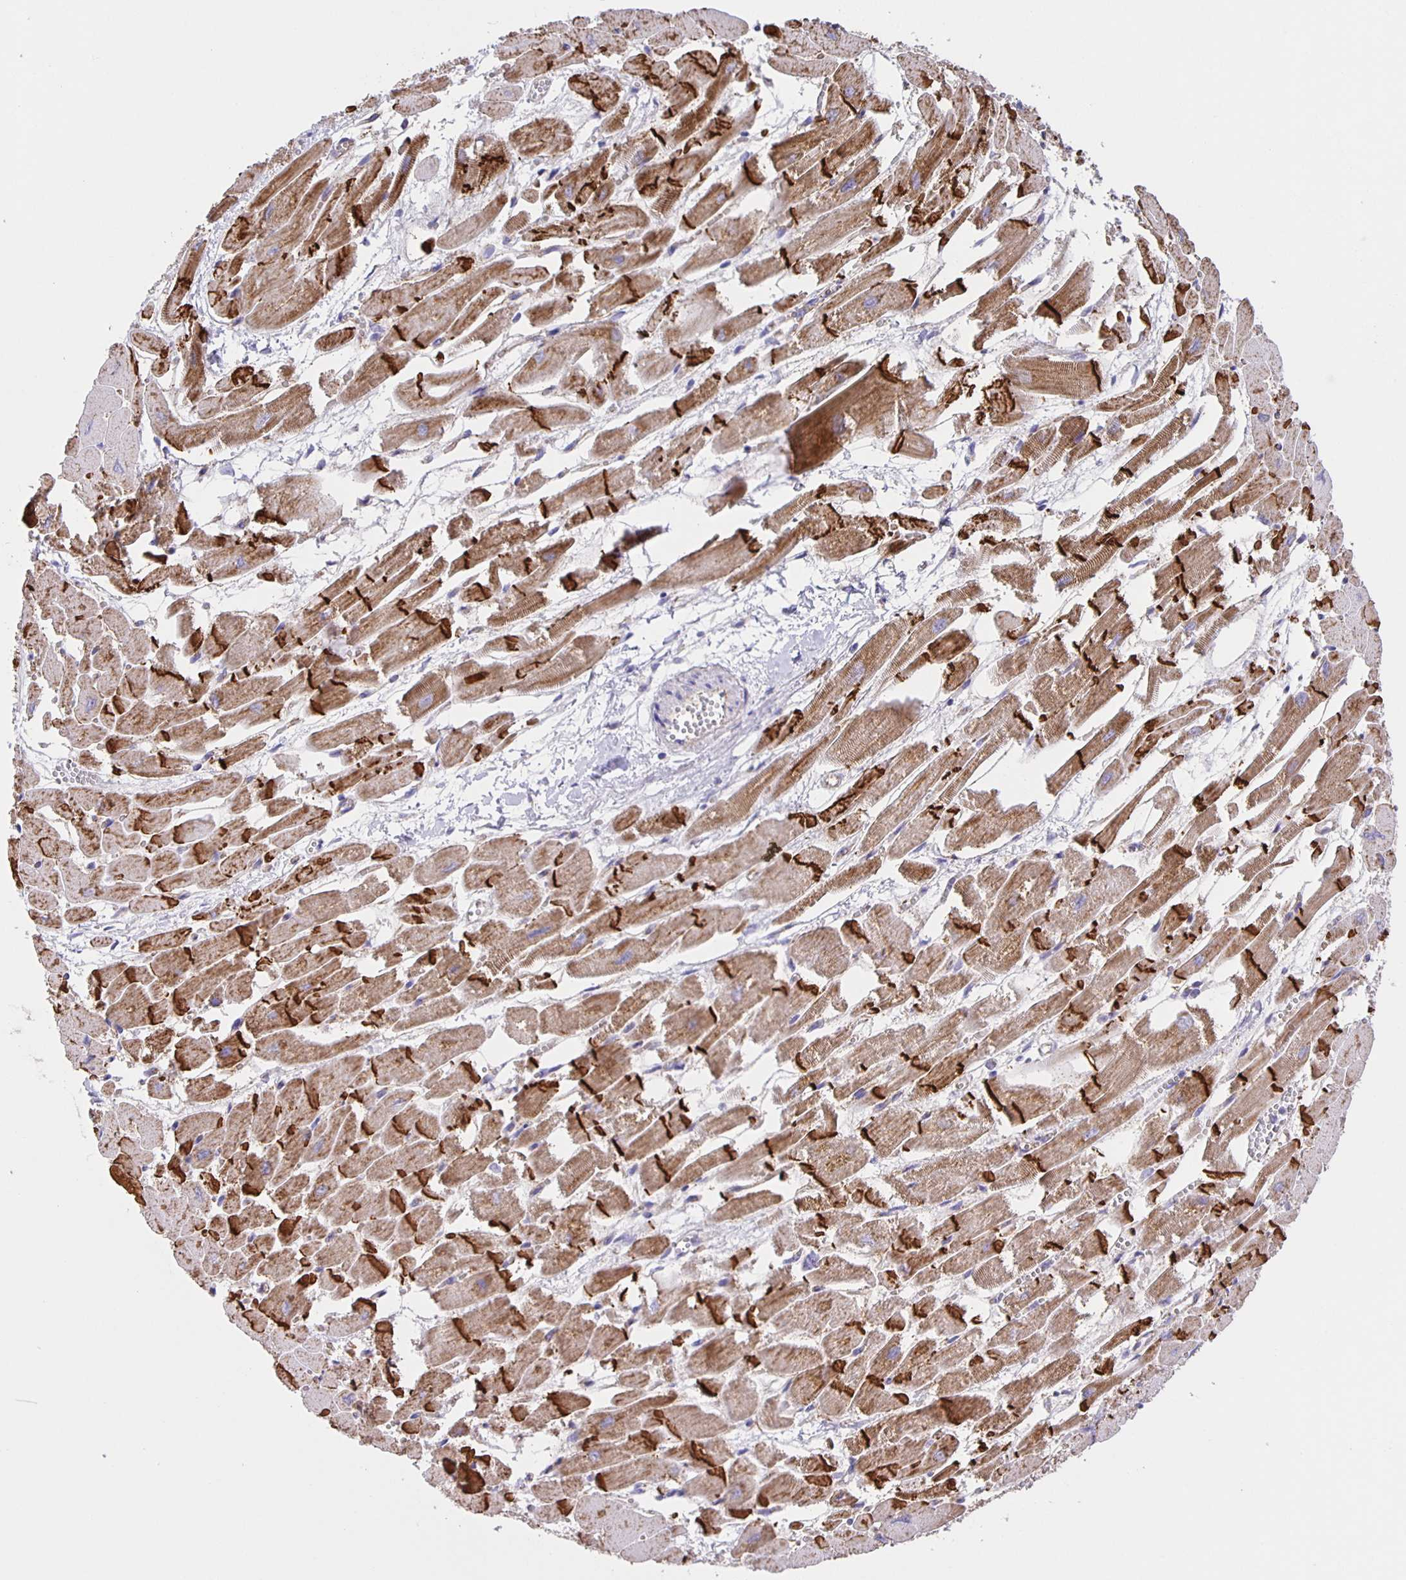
{"staining": {"intensity": "strong", "quantity": ">75%", "location": "cytoplasmic/membranous"}, "tissue": "heart muscle", "cell_type": "Cardiomyocytes", "image_type": "normal", "snomed": [{"axis": "morphology", "description": "Normal tissue, NOS"}, {"axis": "topography", "description": "Heart"}], "caption": "A photomicrograph of heart muscle stained for a protein exhibits strong cytoplasmic/membranous brown staining in cardiomyocytes. (DAB IHC with brightfield microscopy, high magnification).", "gene": "JMJD4", "patient": {"sex": "female", "age": 52}}